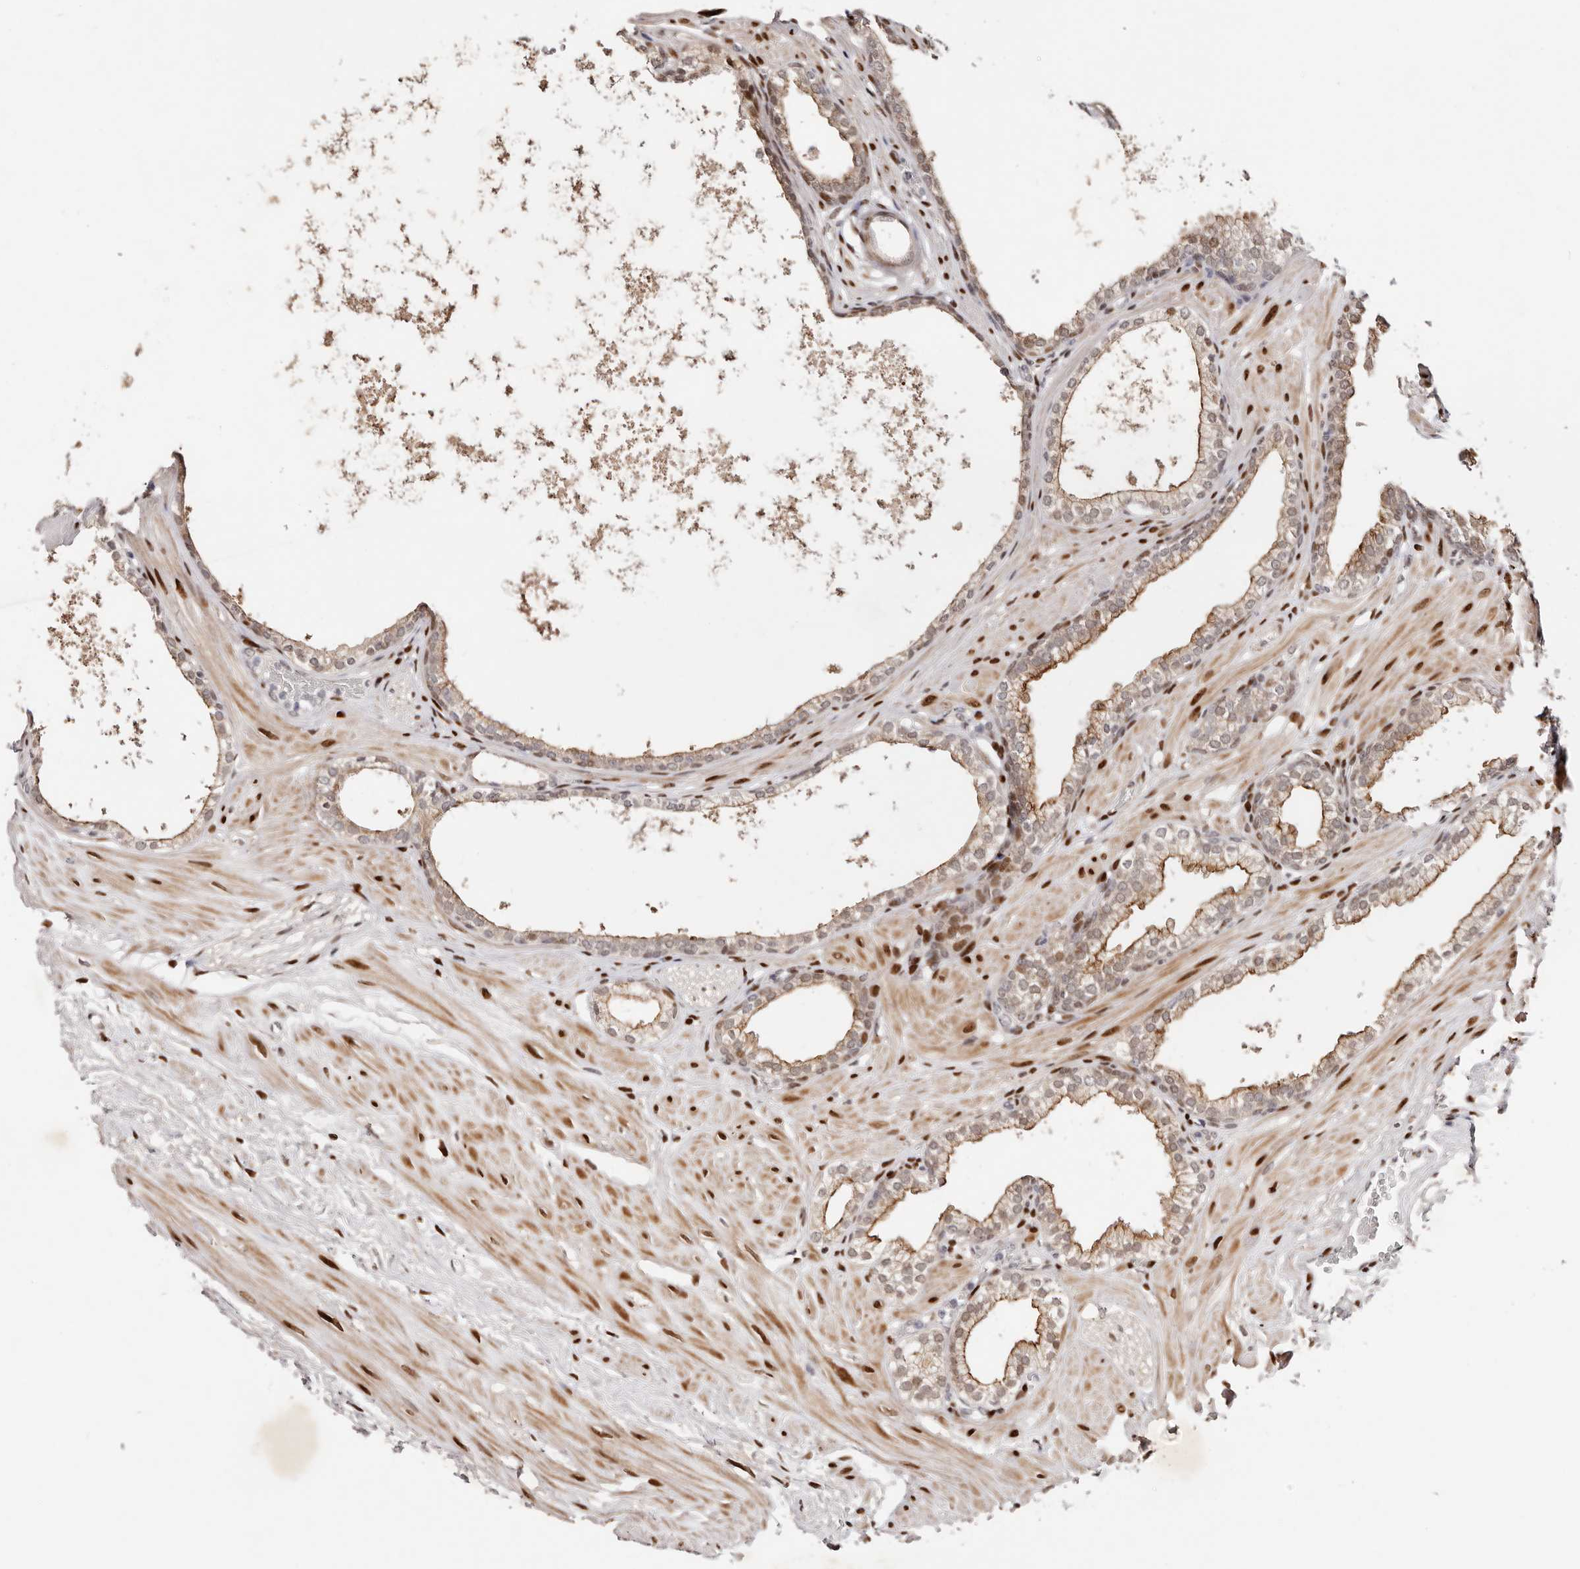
{"staining": {"intensity": "moderate", "quantity": "25%-75%", "location": "cytoplasmic/membranous,nuclear"}, "tissue": "prostate", "cell_type": "Glandular cells", "image_type": "normal", "snomed": [{"axis": "morphology", "description": "Normal tissue, NOS"}, {"axis": "morphology", "description": "Urothelial carcinoma, Low grade"}, {"axis": "topography", "description": "Urinary bladder"}, {"axis": "topography", "description": "Prostate"}], "caption": "DAB immunohistochemical staining of normal human prostate exhibits moderate cytoplasmic/membranous,nuclear protein expression in about 25%-75% of glandular cells.", "gene": "IQGAP3", "patient": {"sex": "male", "age": 60}}